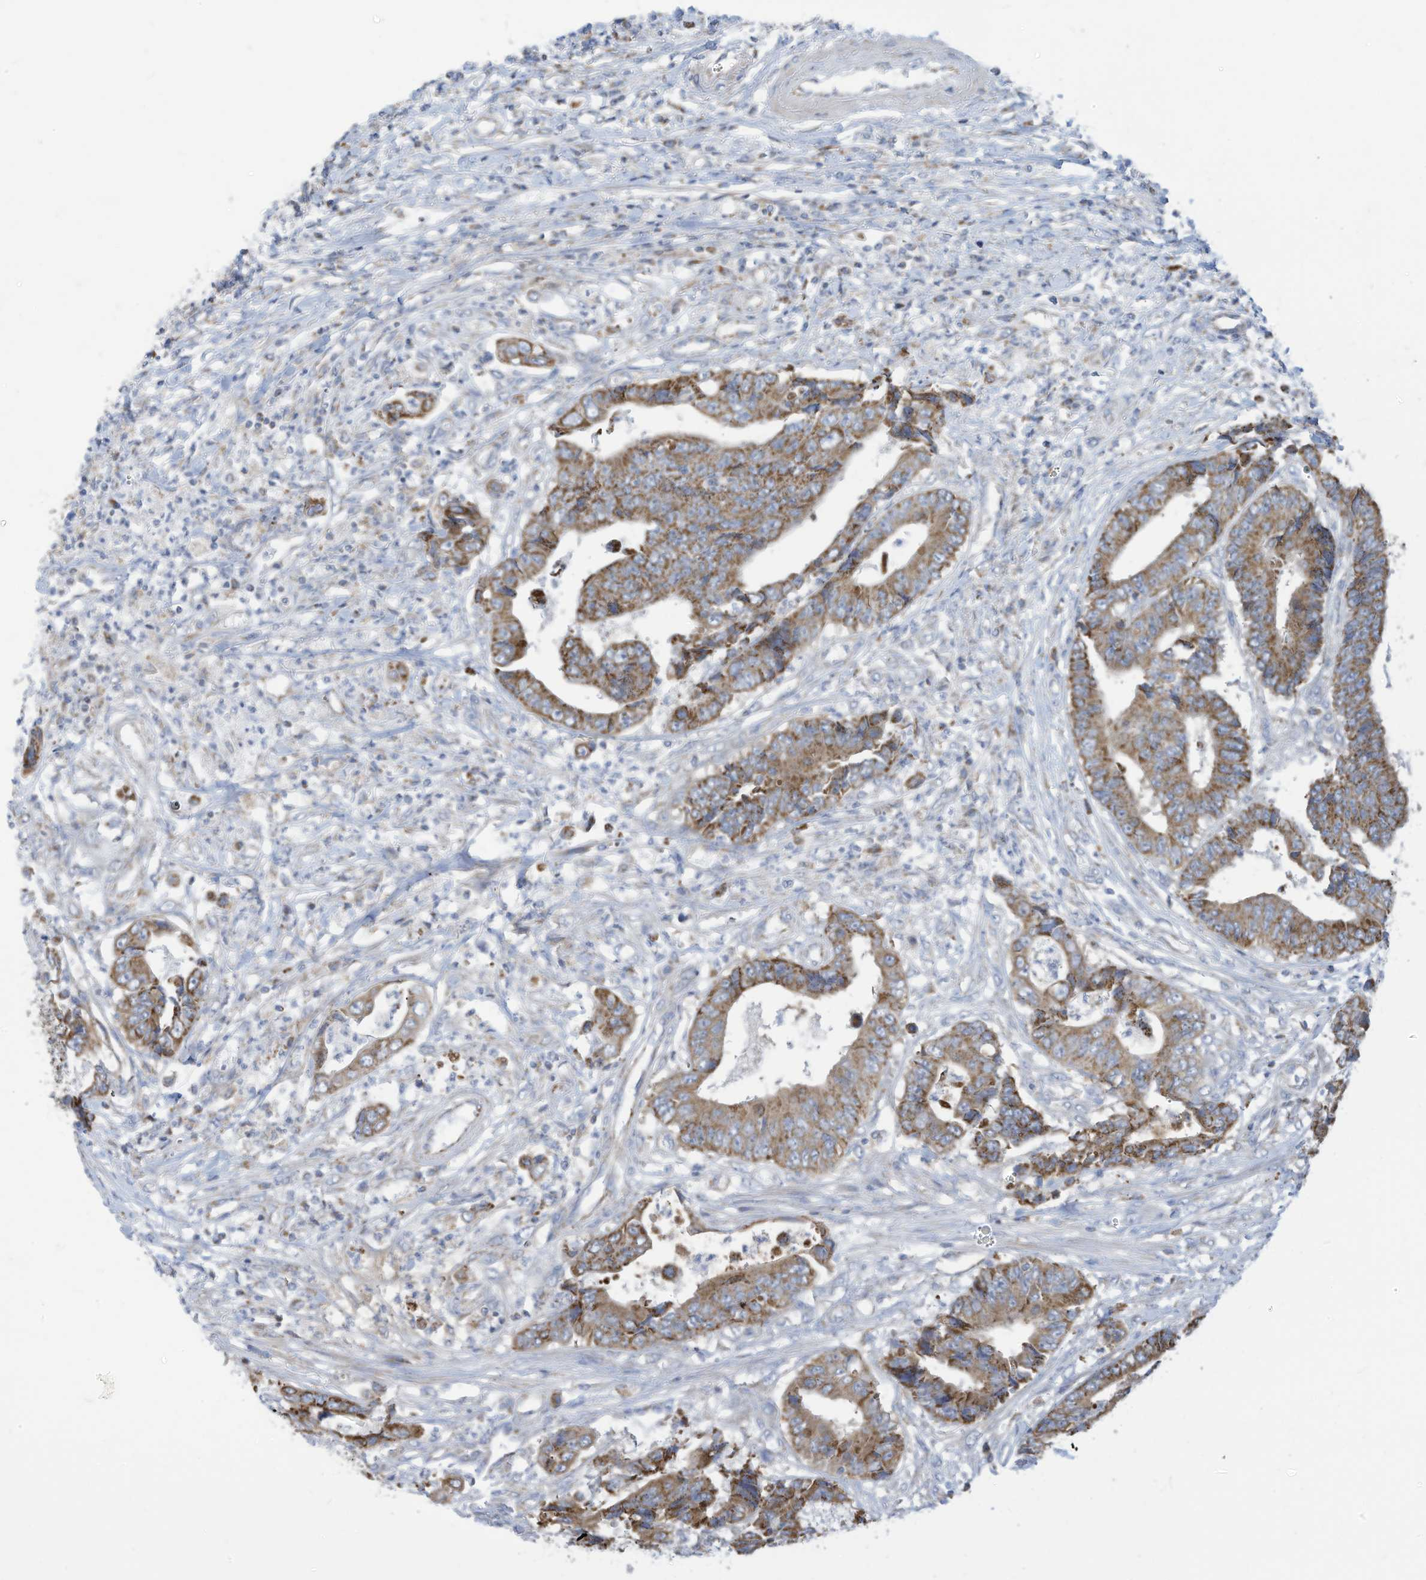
{"staining": {"intensity": "moderate", "quantity": ">75%", "location": "cytoplasmic/membranous"}, "tissue": "colorectal cancer", "cell_type": "Tumor cells", "image_type": "cancer", "snomed": [{"axis": "morphology", "description": "Adenocarcinoma, NOS"}, {"axis": "topography", "description": "Rectum"}], "caption": "Protein staining of colorectal cancer tissue exhibits moderate cytoplasmic/membranous staining in about >75% of tumor cells.", "gene": "NLN", "patient": {"sex": "male", "age": 84}}